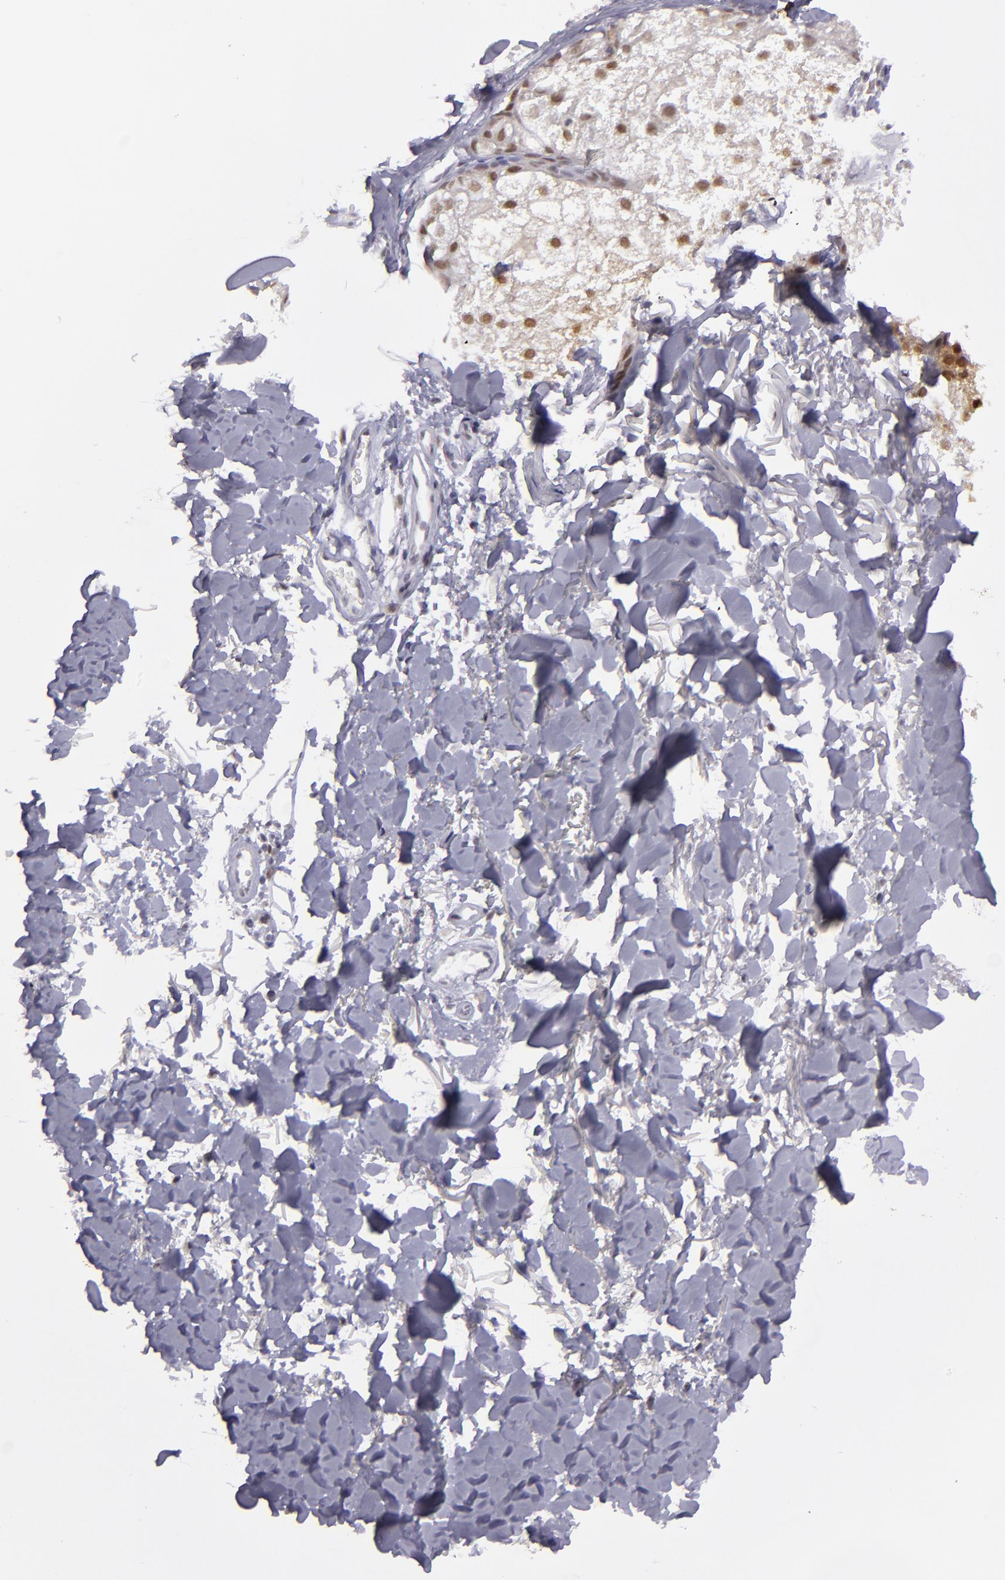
{"staining": {"intensity": "weak", "quantity": "25%-75%", "location": "nuclear"}, "tissue": "skin cancer", "cell_type": "Tumor cells", "image_type": "cancer", "snomed": [{"axis": "morphology", "description": "Basal cell carcinoma"}, {"axis": "topography", "description": "Skin"}], "caption": "A micrograph of skin basal cell carcinoma stained for a protein exhibits weak nuclear brown staining in tumor cells. The staining was performed using DAB, with brown indicating positive protein expression. Nuclei are stained blue with hematoxylin.", "gene": "OTUB2", "patient": {"sex": "male", "age": 74}}